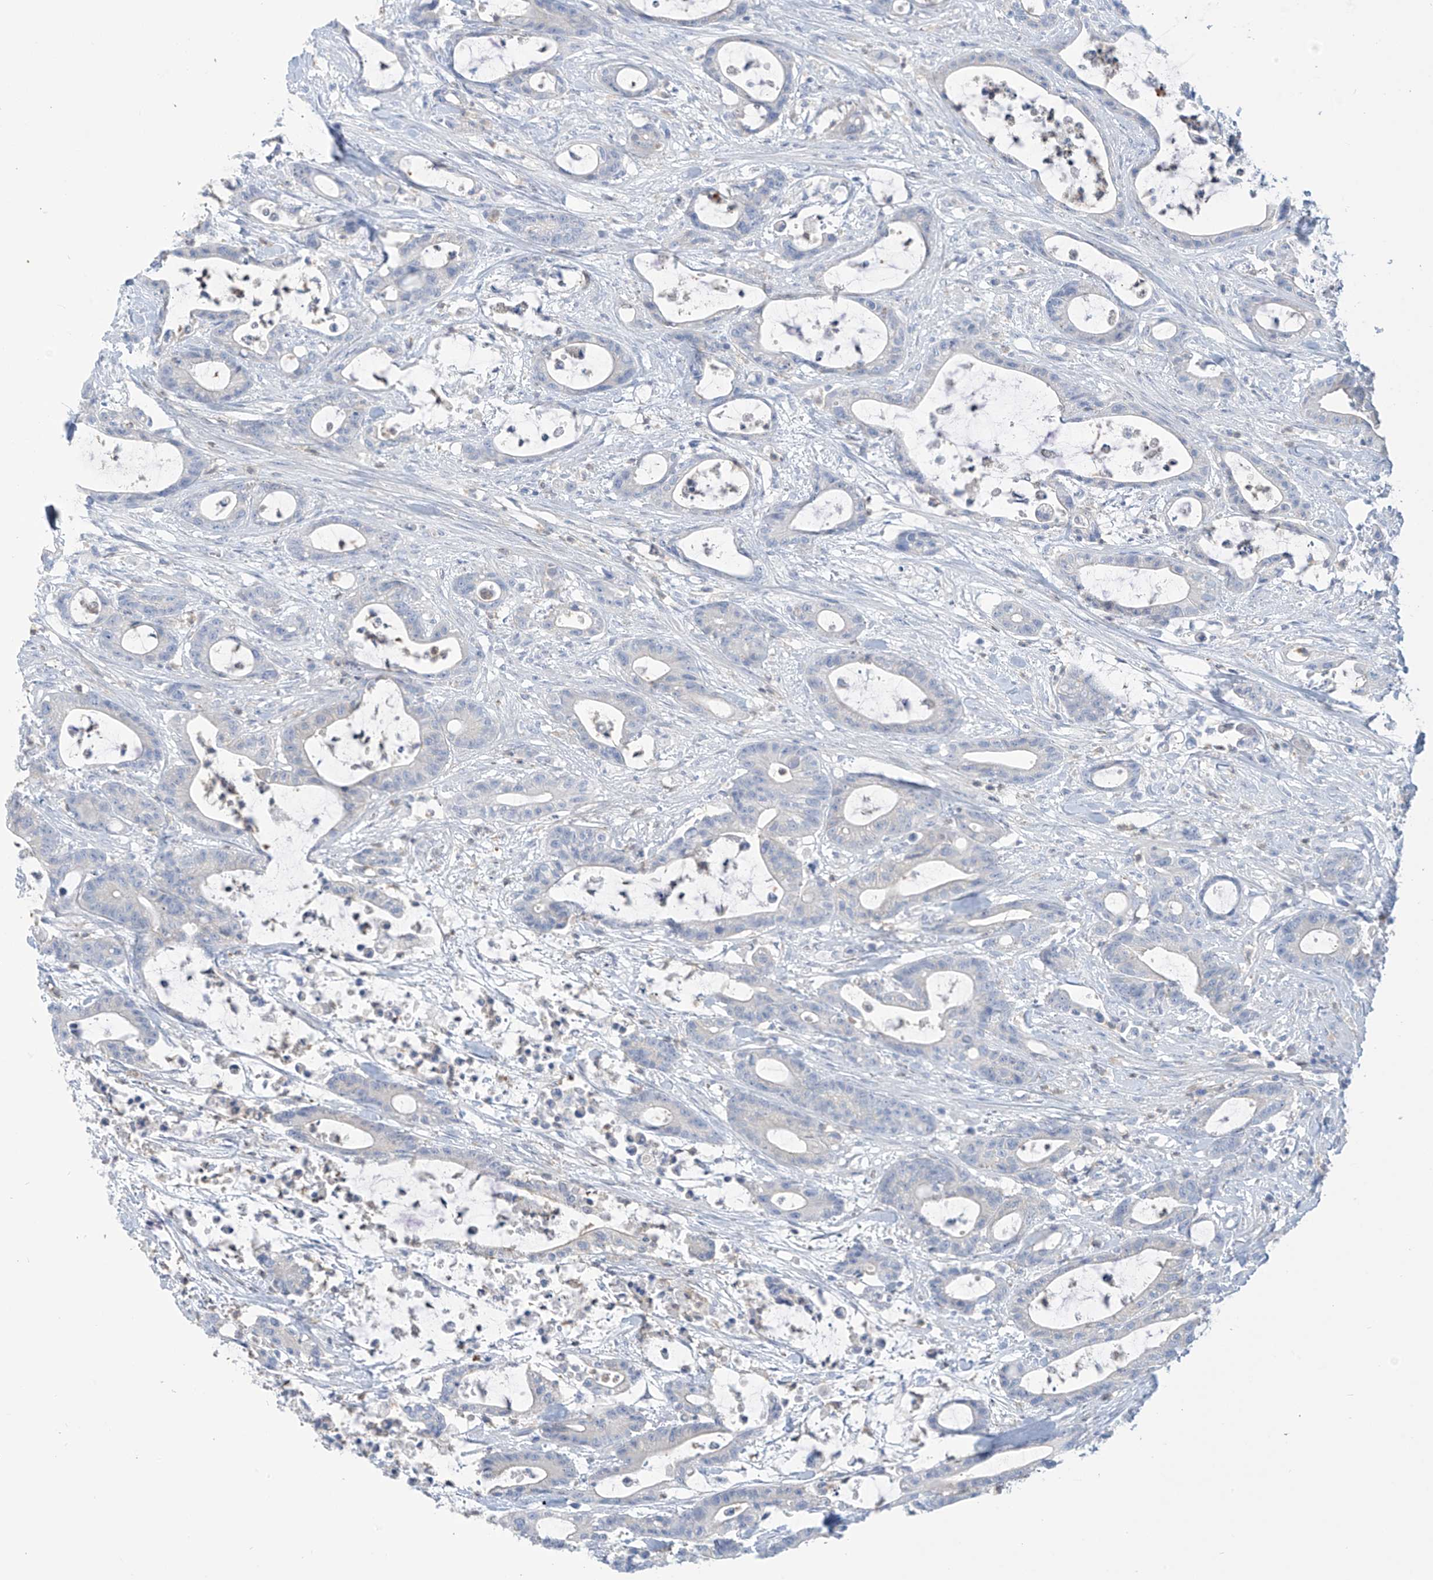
{"staining": {"intensity": "negative", "quantity": "none", "location": "none"}, "tissue": "colorectal cancer", "cell_type": "Tumor cells", "image_type": "cancer", "snomed": [{"axis": "morphology", "description": "Adenocarcinoma, NOS"}, {"axis": "topography", "description": "Colon"}], "caption": "Image shows no significant protein expression in tumor cells of colorectal cancer. Brightfield microscopy of IHC stained with DAB (3,3'-diaminobenzidine) (brown) and hematoxylin (blue), captured at high magnification.", "gene": "FABP2", "patient": {"sex": "female", "age": 84}}